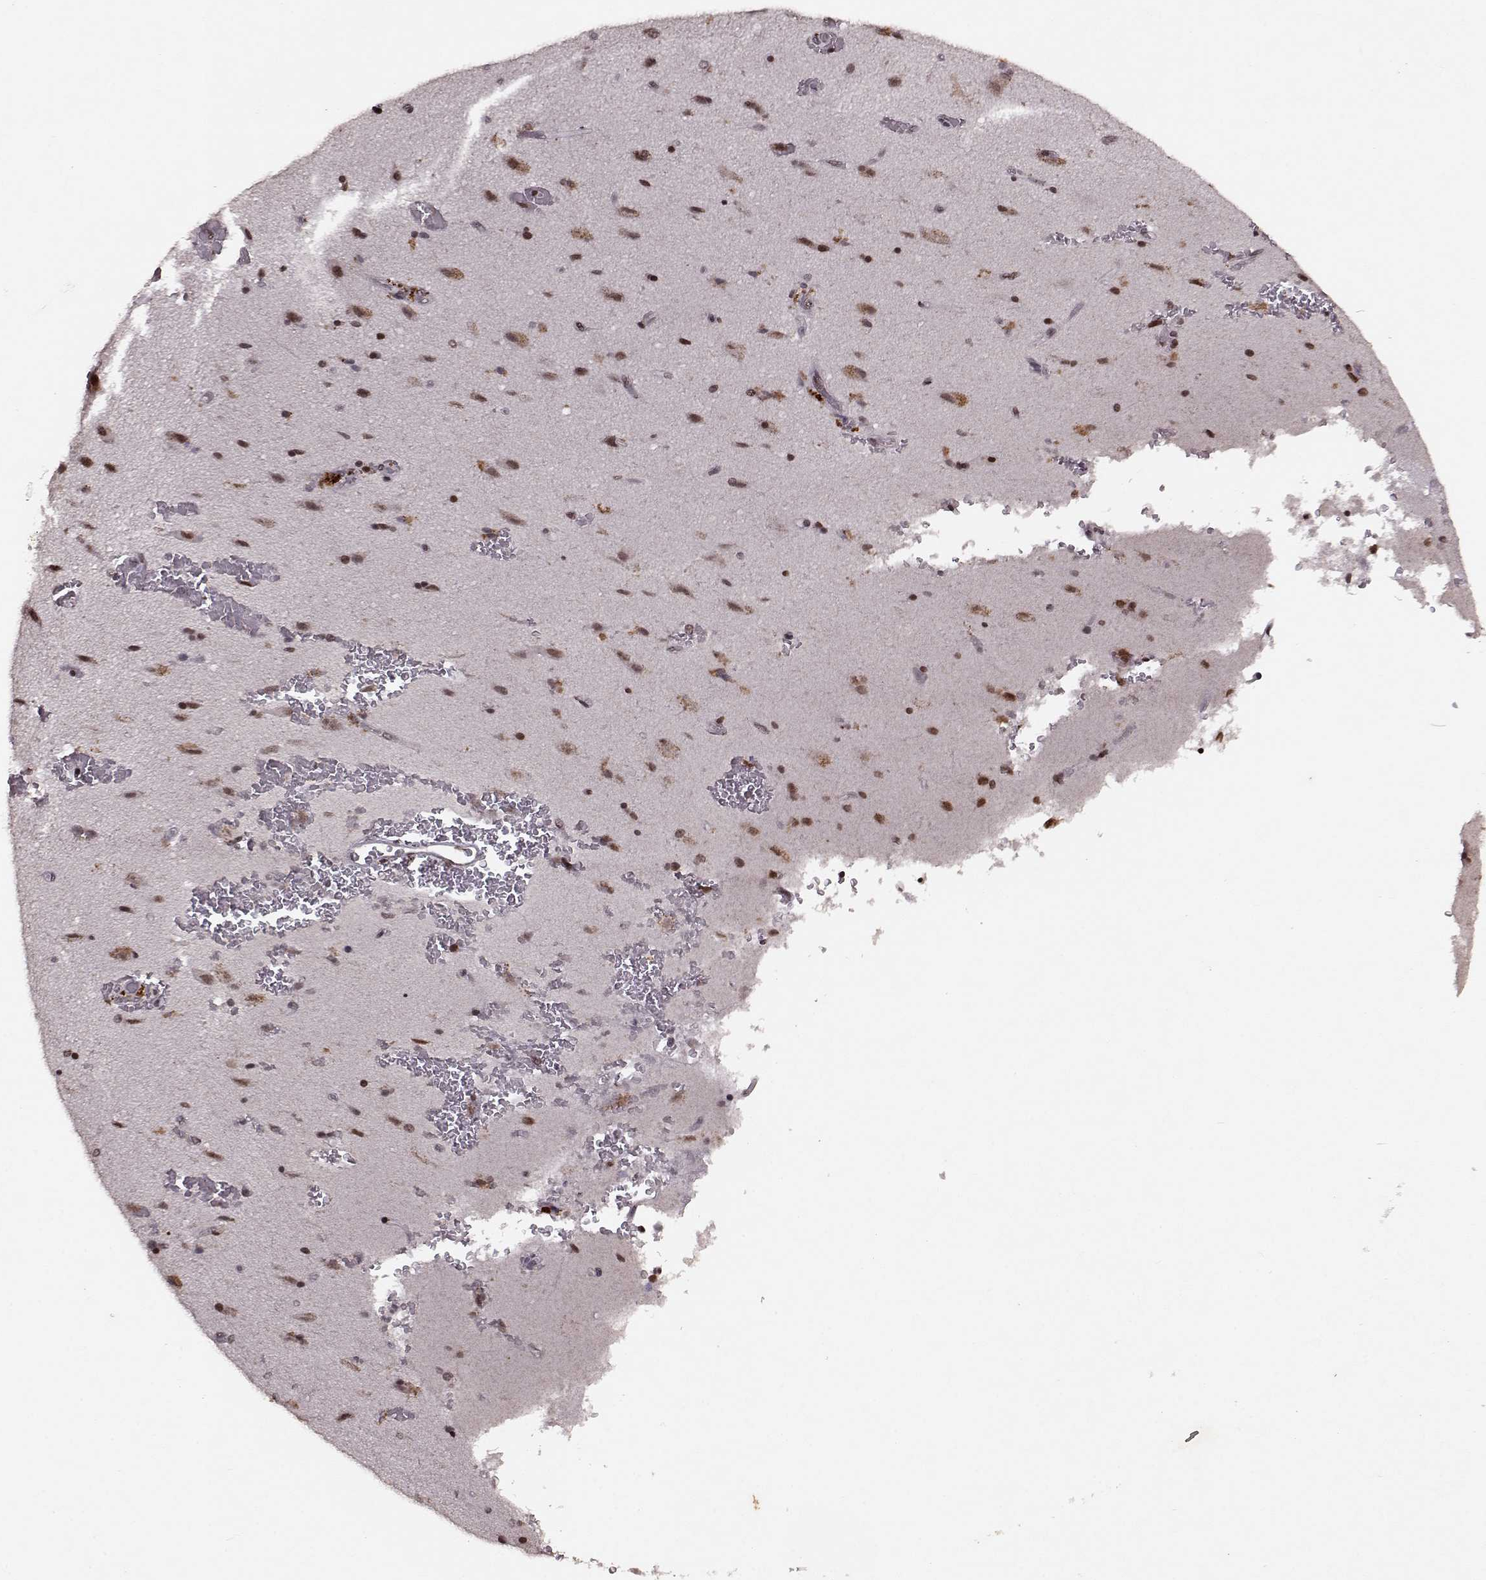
{"staining": {"intensity": "weak", "quantity": ">75%", "location": "nuclear"}, "tissue": "cerebral cortex", "cell_type": "Endothelial cells", "image_type": "normal", "snomed": [{"axis": "morphology", "description": "Normal tissue, NOS"}, {"axis": "morphology", "description": "Glioma, malignant, High grade"}, {"axis": "topography", "description": "Cerebral cortex"}], "caption": "Protein expression analysis of normal cerebral cortex demonstrates weak nuclear staining in approximately >75% of endothelial cells.", "gene": "RRAGD", "patient": {"sex": "male", "age": 77}}